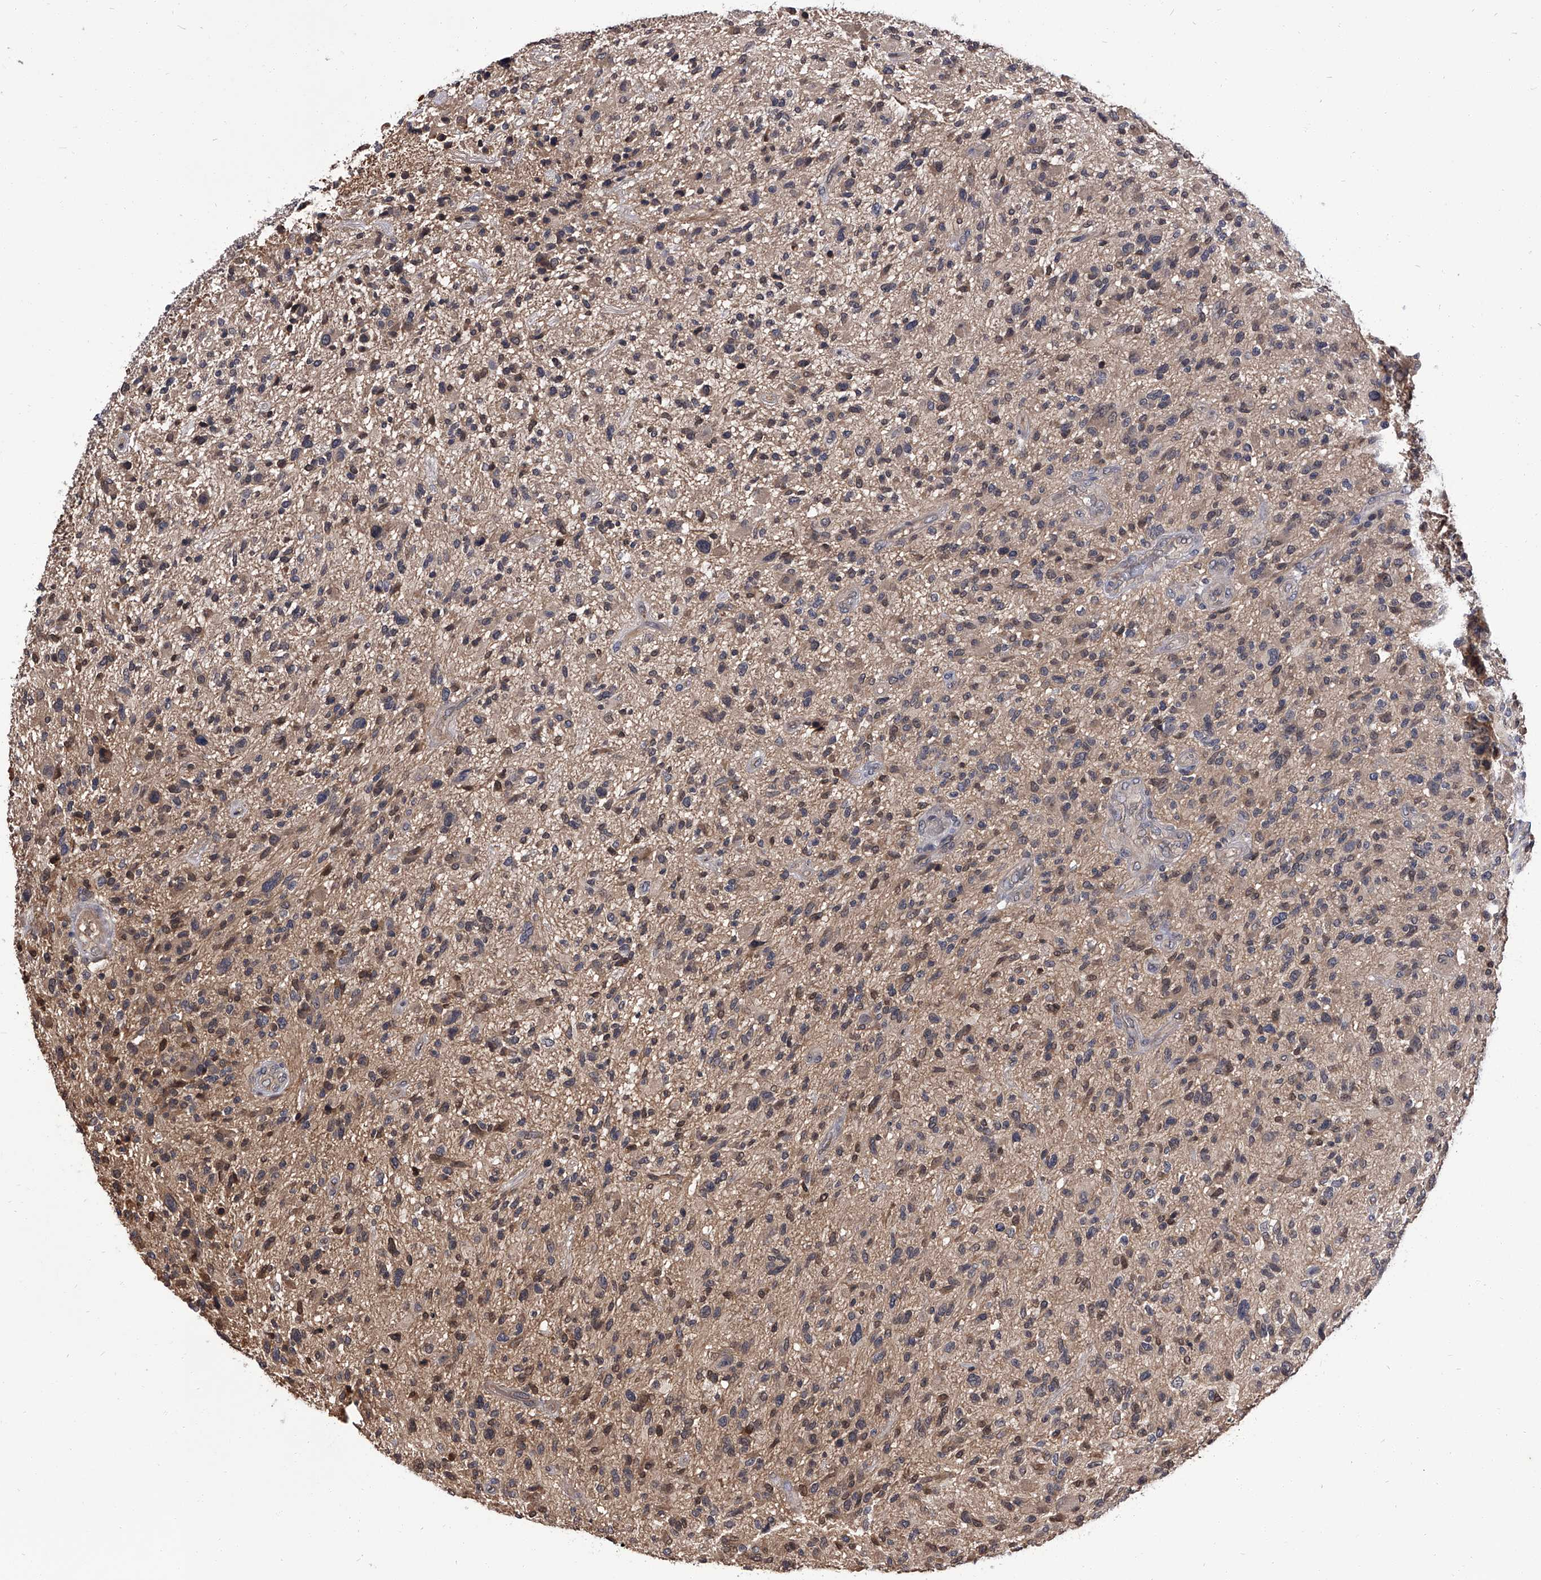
{"staining": {"intensity": "weak", "quantity": ">75%", "location": "cytoplasmic/membranous"}, "tissue": "glioma", "cell_type": "Tumor cells", "image_type": "cancer", "snomed": [{"axis": "morphology", "description": "Glioma, malignant, High grade"}, {"axis": "topography", "description": "Brain"}], "caption": "Immunohistochemistry photomicrograph of glioma stained for a protein (brown), which shows low levels of weak cytoplasmic/membranous staining in about >75% of tumor cells.", "gene": "SLC18B1", "patient": {"sex": "male", "age": 47}}